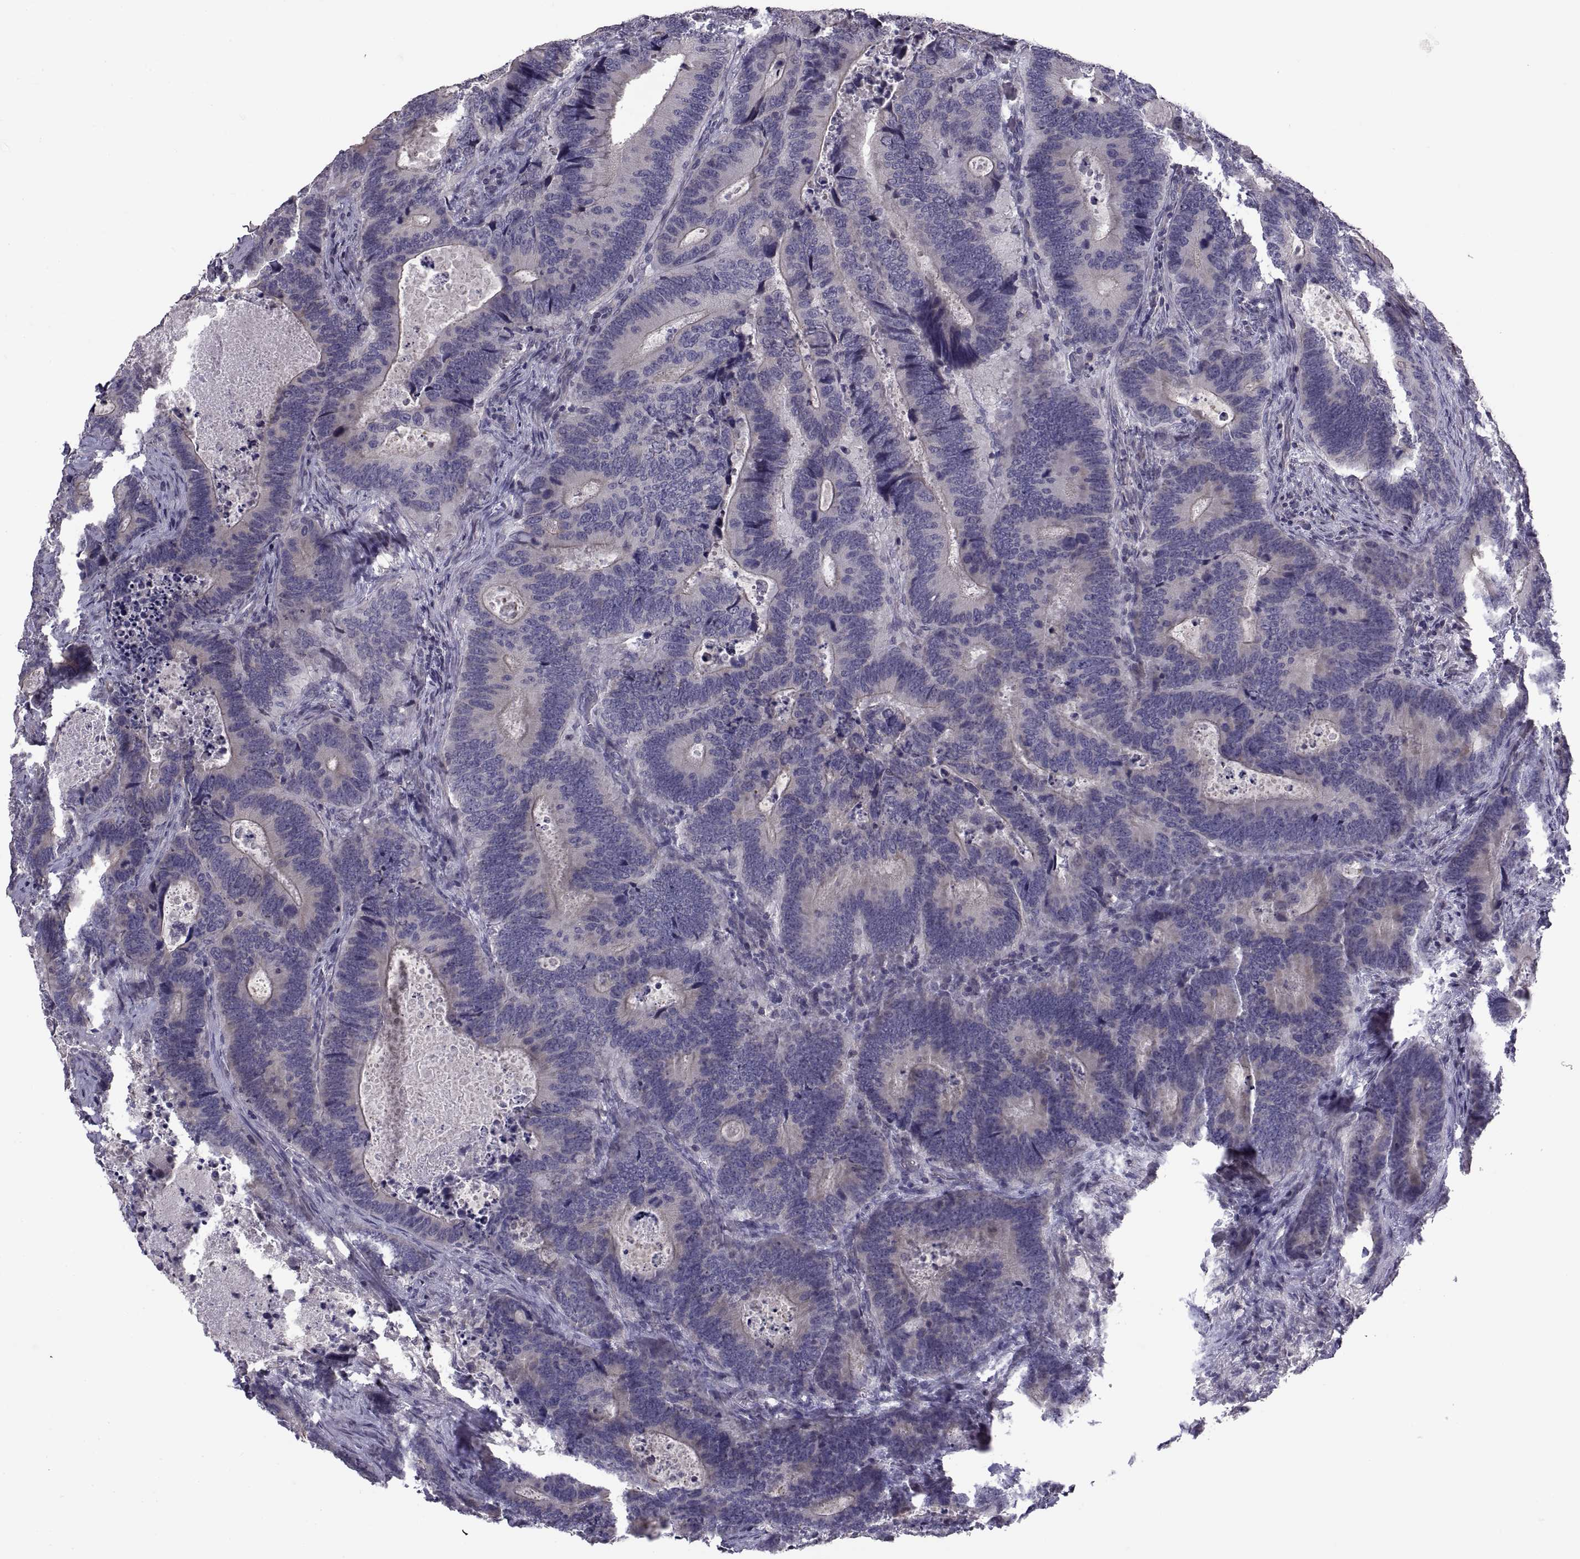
{"staining": {"intensity": "negative", "quantity": "none", "location": "none"}, "tissue": "colorectal cancer", "cell_type": "Tumor cells", "image_type": "cancer", "snomed": [{"axis": "morphology", "description": "Adenocarcinoma, NOS"}, {"axis": "topography", "description": "Colon"}], "caption": "IHC photomicrograph of human colorectal cancer (adenocarcinoma) stained for a protein (brown), which shows no expression in tumor cells.", "gene": "NPTX2", "patient": {"sex": "female", "age": 82}}